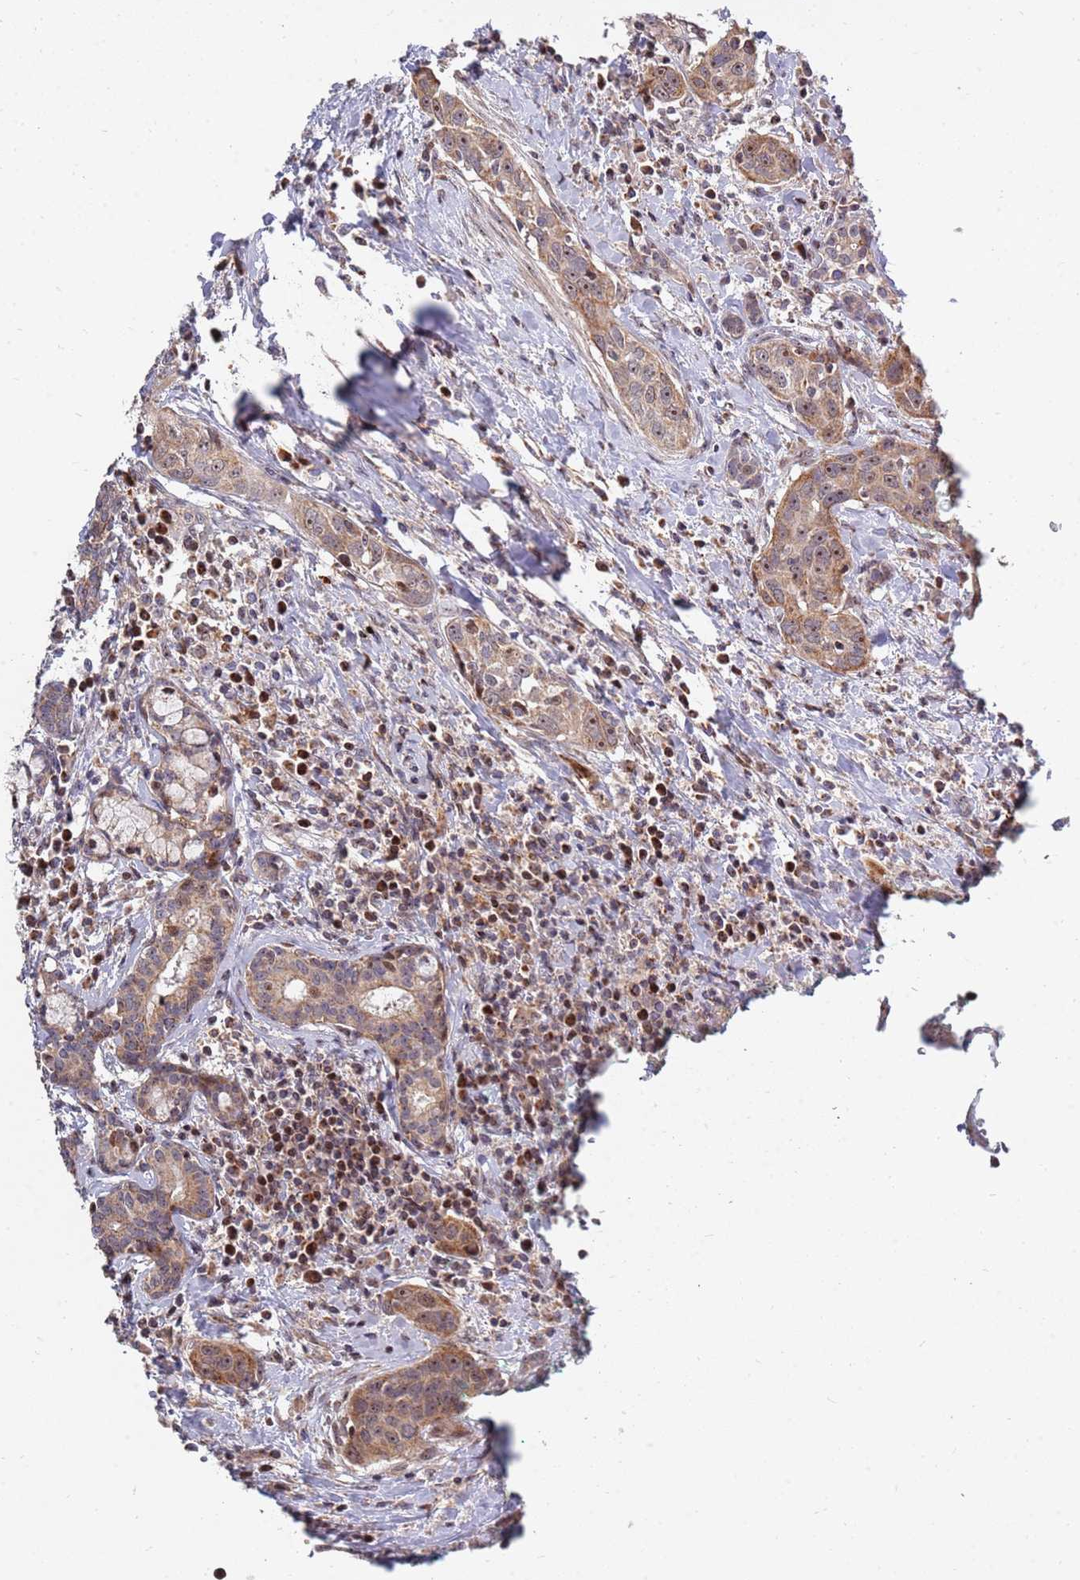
{"staining": {"intensity": "moderate", "quantity": ">75%", "location": "cytoplasmic/membranous,nuclear"}, "tissue": "head and neck cancer", "cell_type": "Tumor cells", "image_type": "cancer", "snomed": [{"axis": "morphology", "description": "Squamous cell carcinoma, NOS"}, {"axis": "topography", "description": "Oral tissue"}, {"axis": "topography", "description": "Head-Neck"}], "caption": "Tumor cells display medium levels of moderate cytoplasmic/membranous and nuclear staining in approximately >75% of cells in head and neck cancer.", "gene": "KIF25", "patient": {"sex": "female", "age": 50}}